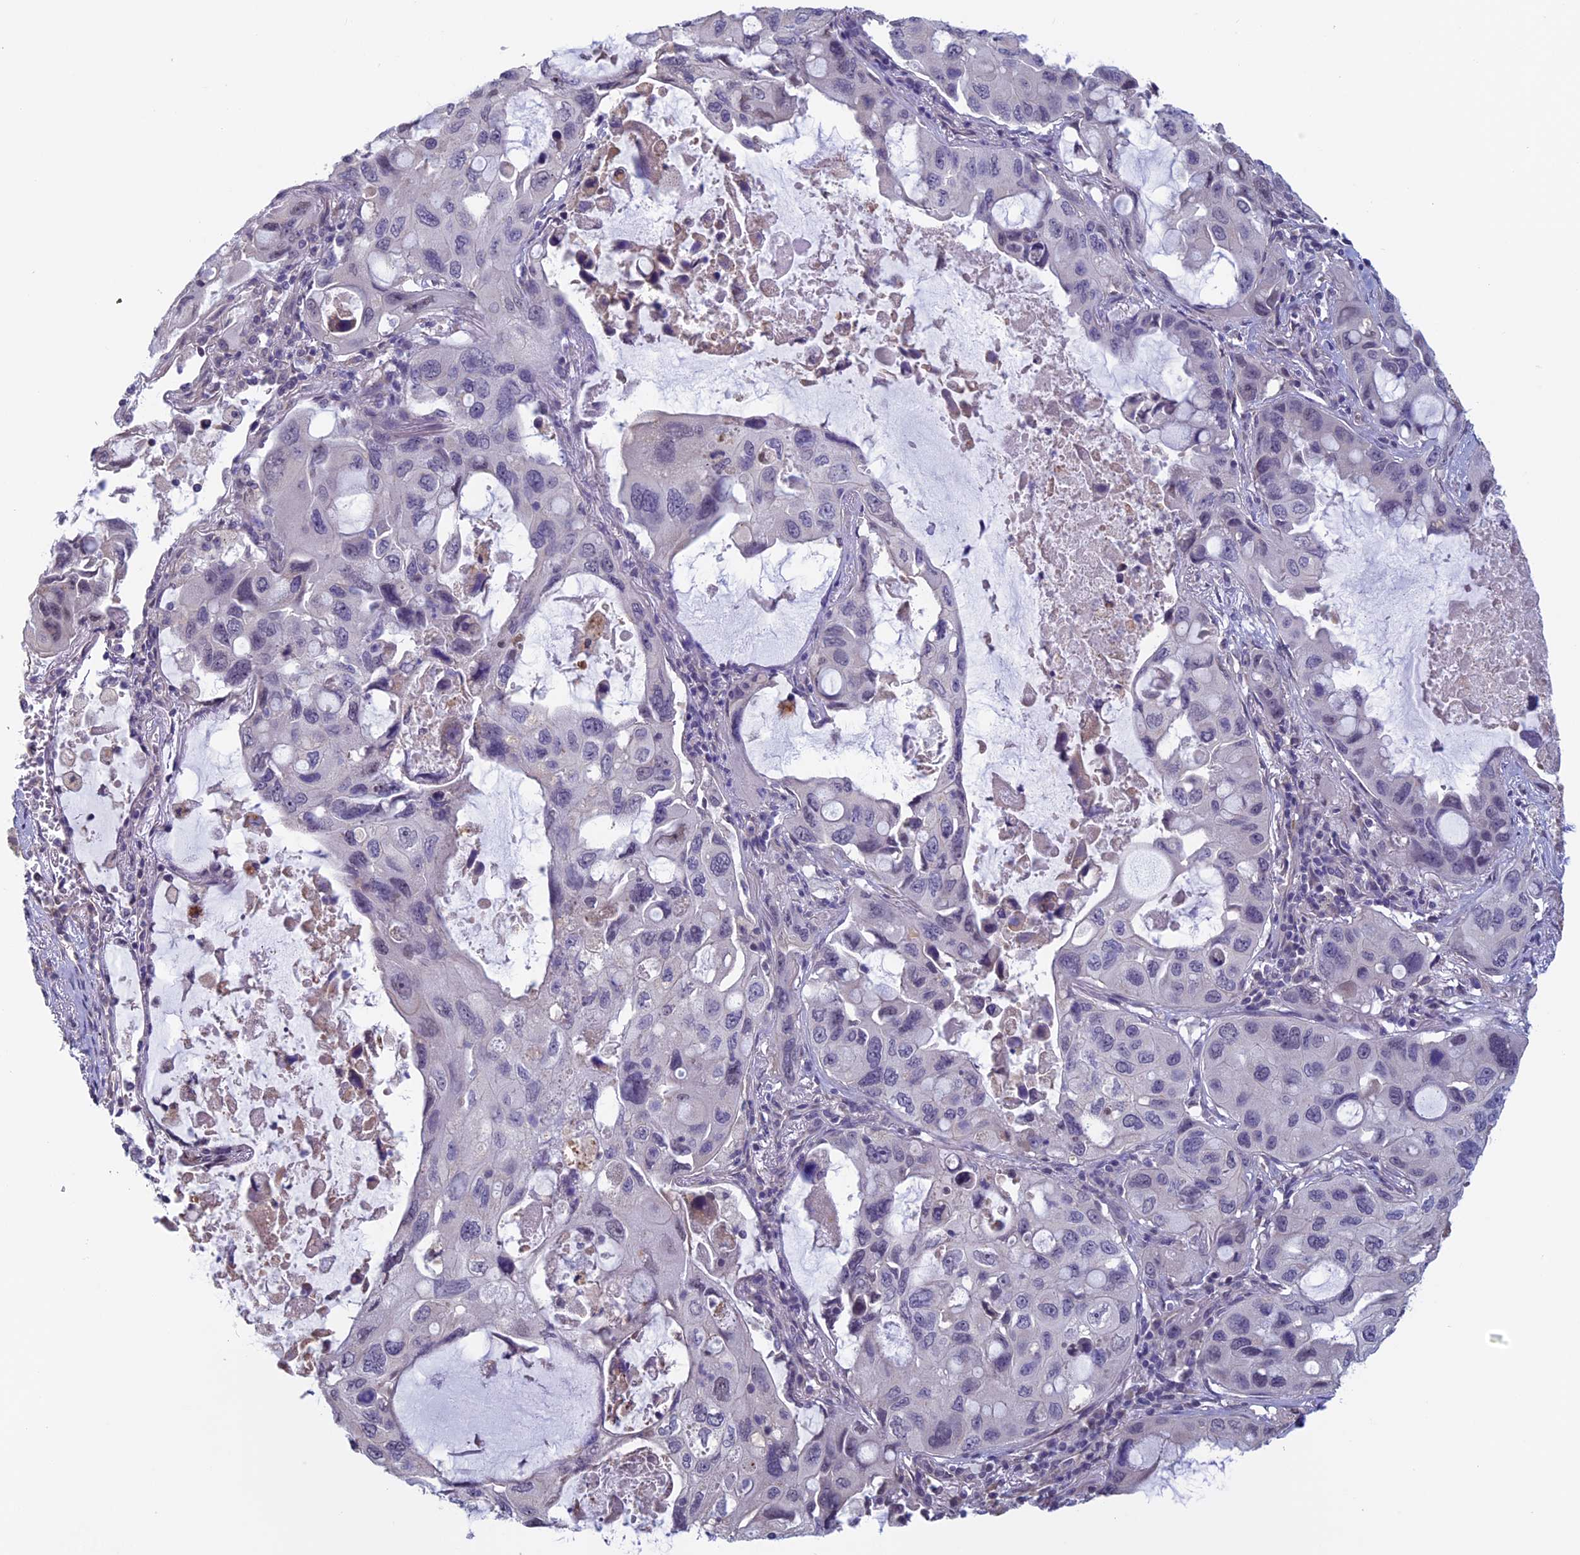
{"staining": {"intensity": "negative", "quantity": "none", "location": "none"}, "tissue": "lung cancer", "cell_type": "Tumor cells", "image_type": "cancer", "snomed": [{"axis": "morphology", "description": "Squamous cell carcinoma, NOS"}, {"axis": "topography", "description": "Lung"}], "caption": "The immunohistochemistry photomicrograph has no significant staining in tumor cells of squamous cell carcinoma (lung) tissue.", "gene": "SLC1A6", "patient": {"sex": "female", "age": 73}}